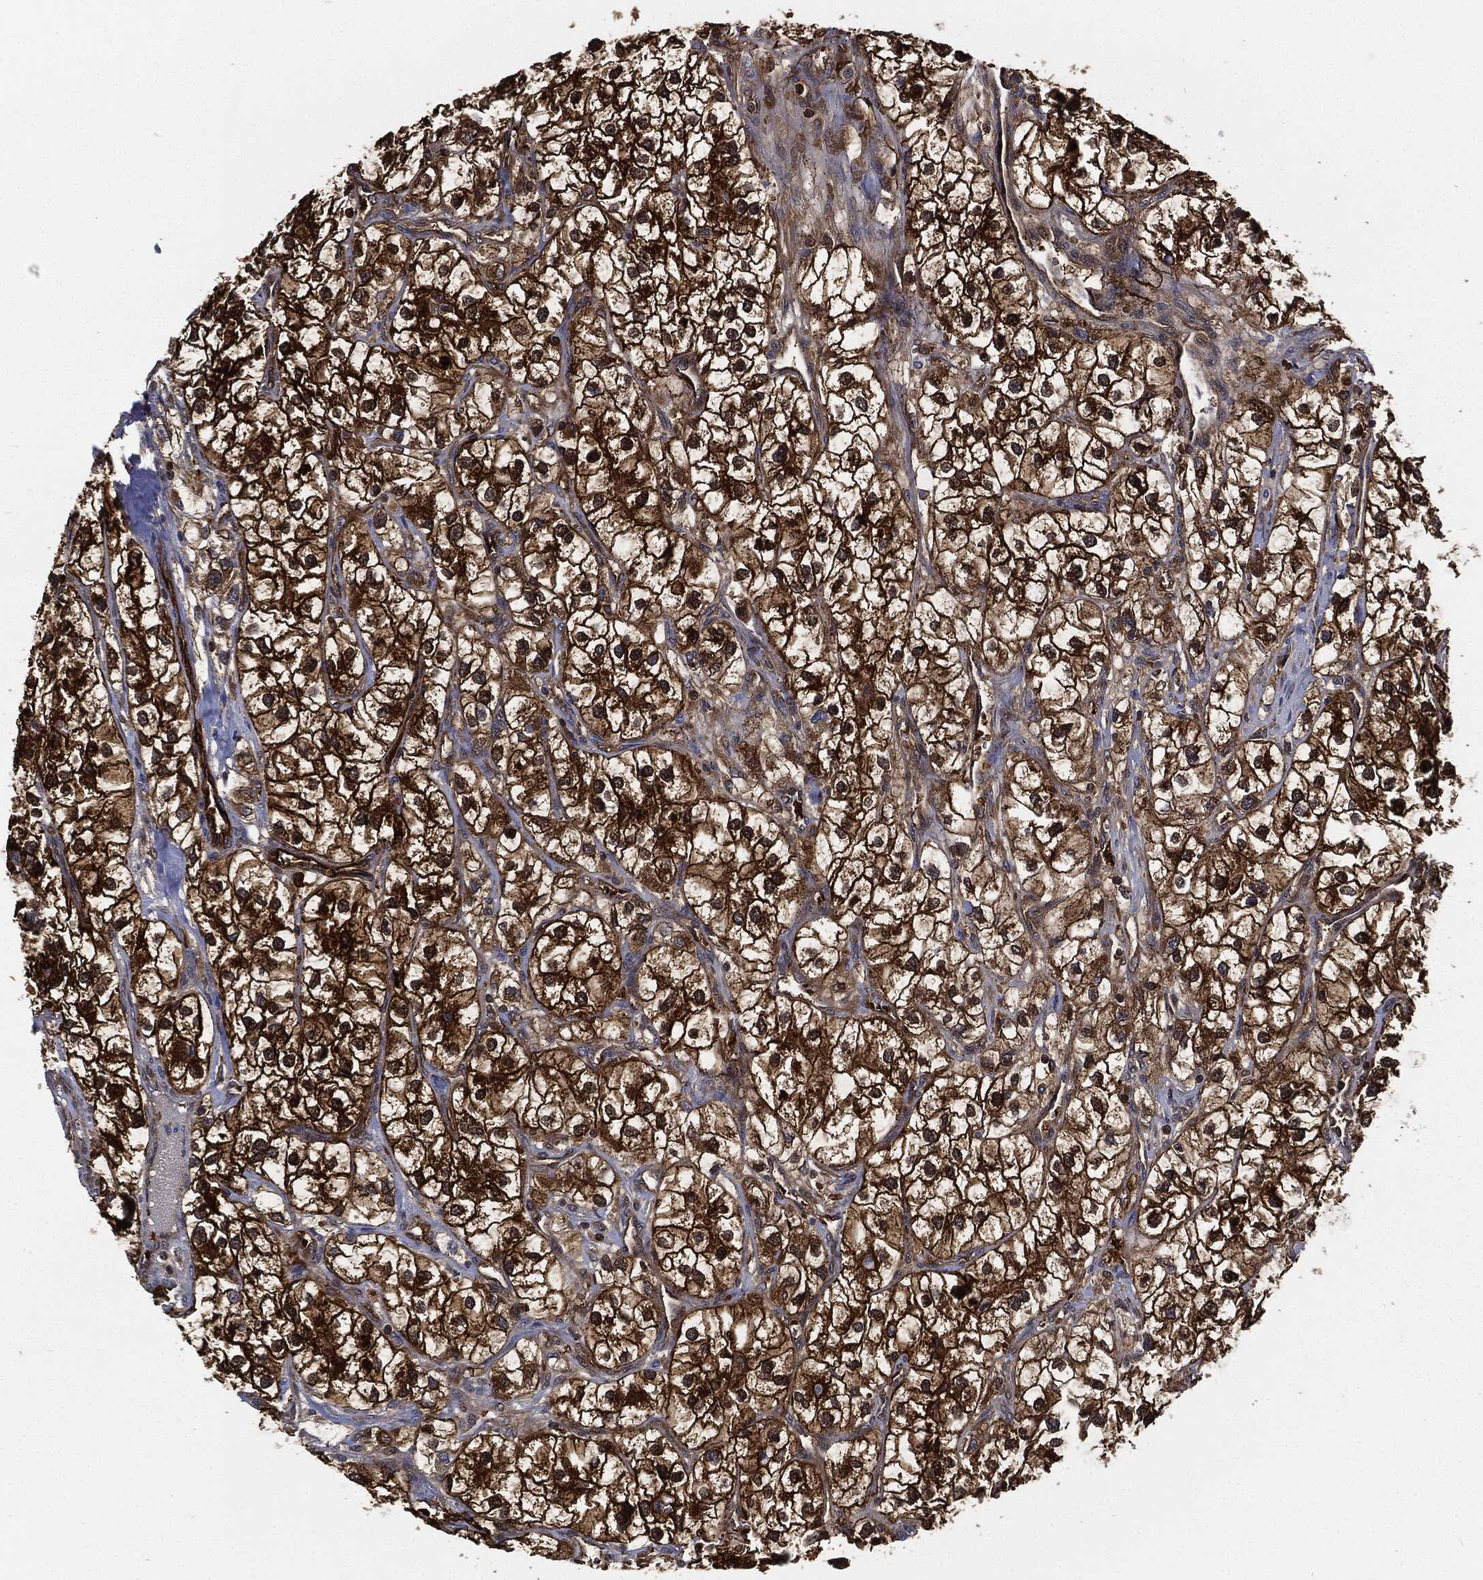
{"staining": {"intensity": "strong", "quantity": ">75%", "location": "cytoplasmic/membranous"}, "tissue": "renal cancer", "cell_type": "Tumor cells", "image_type": "cancer", "snomed": [{"axis": "morphology", "description": "Adenocarcinoma, NOS"}, {"axis": "topography", "description": "Kidney"}], "caption": "Tumor cells demonstrate high levels of strong cytoplasmic/membranous expression in approximately >75% of cells in human renal cancer. (DAB IHC with brightfield microscopy, high magnification).", "gene": "PRDX2", "patient": {"sex": "male", "age": 59}}